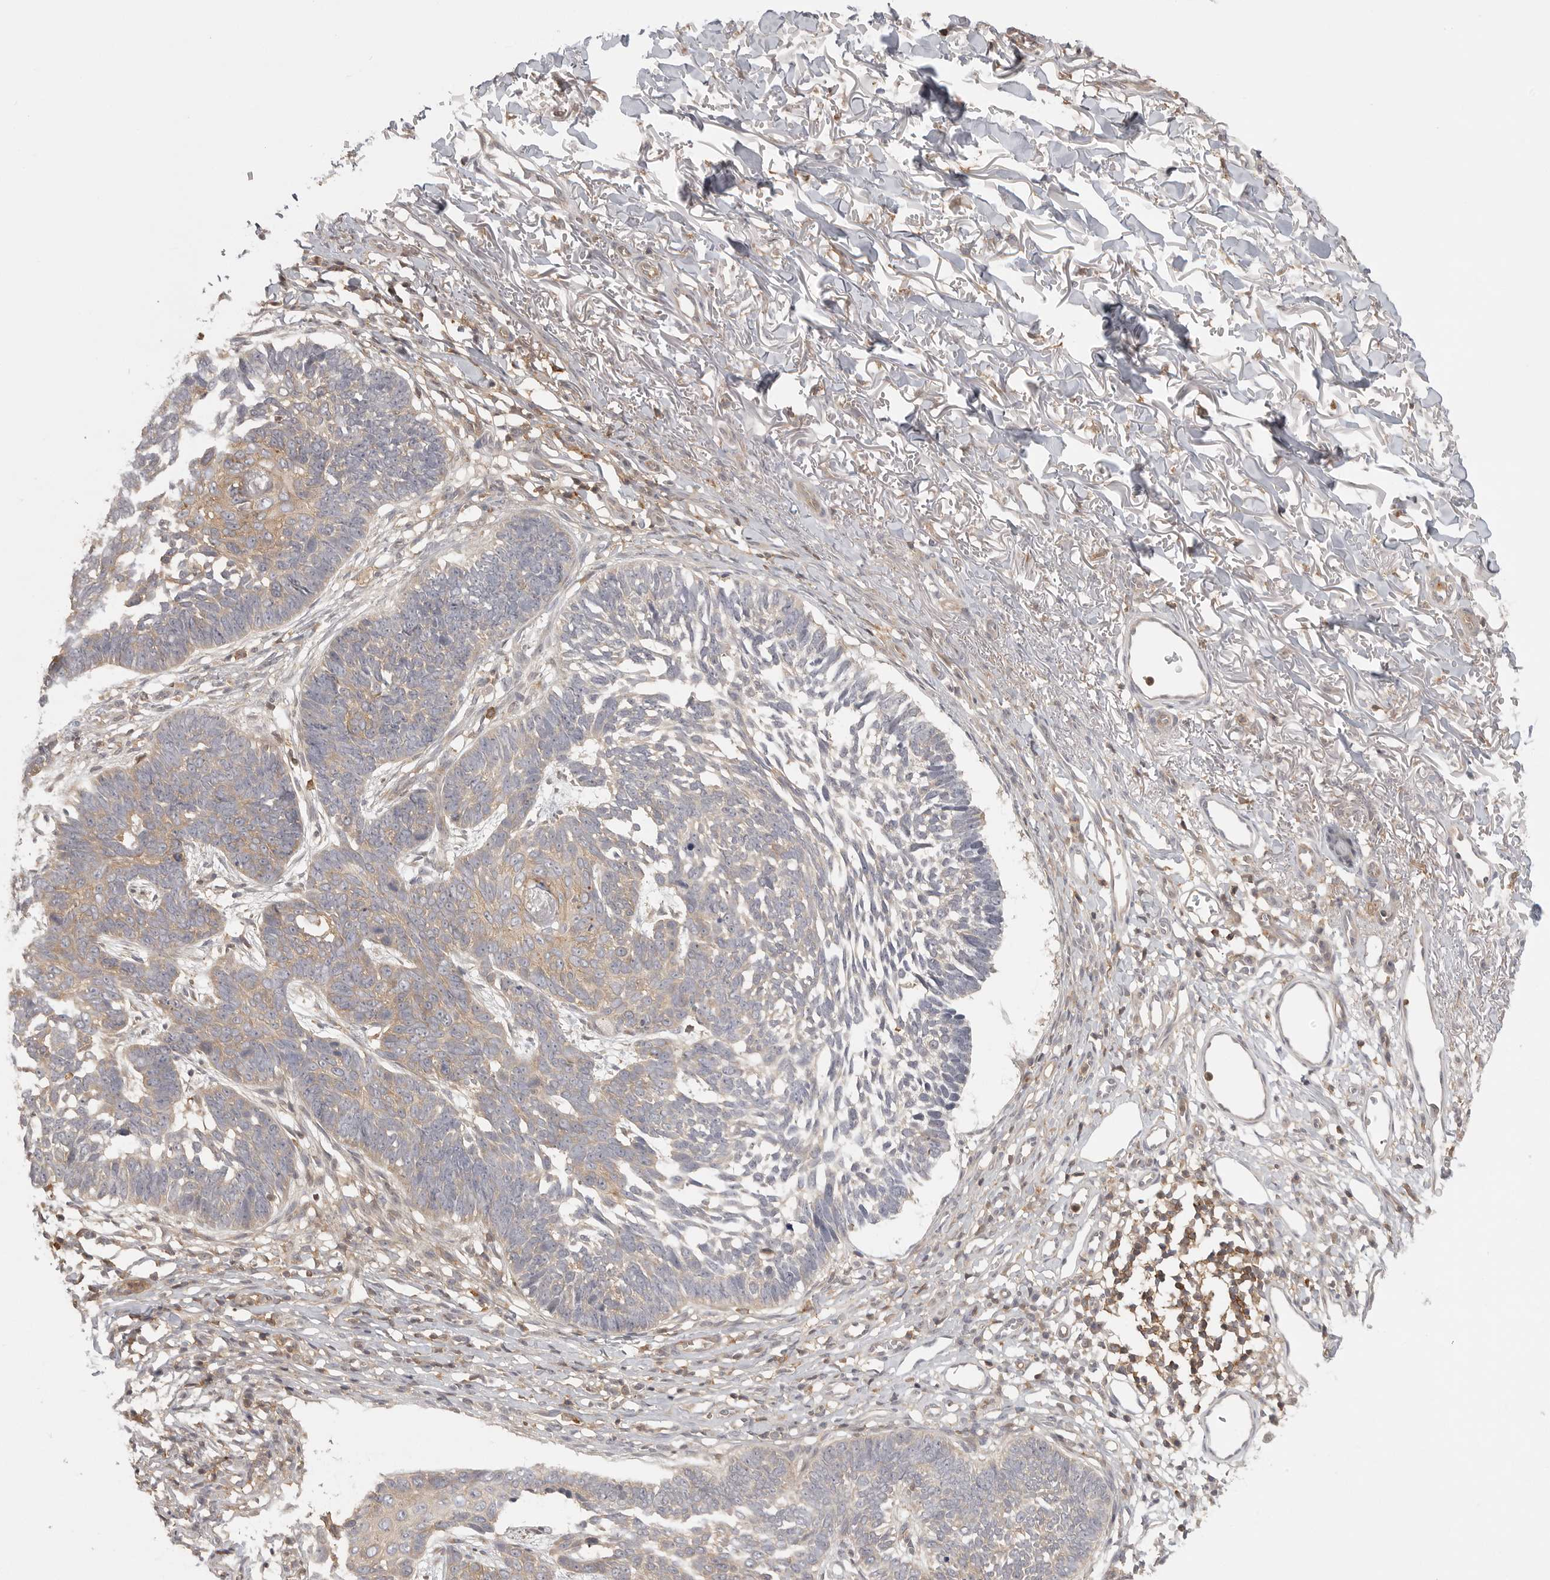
{"staining": {"intensity": "weak", "quantity": "25%-75%", "location": "cytoplasmic/membranous"}, "tissue": "skin cancer", "cell_type": "Tumor cells", "image_type": "cancer", "snomed": [{"axis": "morphology", "description": "Normal tissue, NOS"}, {"axis": "morphology", "description": "Basal cell carcinoma"}, {"axis": "topography", "description": "Skin"}], "caption": "Immunohistochemical staining of human skin basal cell carcinoma reveals low levels of weak cytoplasmic/membranous protein positivity in approximately 25%-75% of tumor cells.", "gene": "DBNL", "patient": {"sex": "male", "age": 77}}